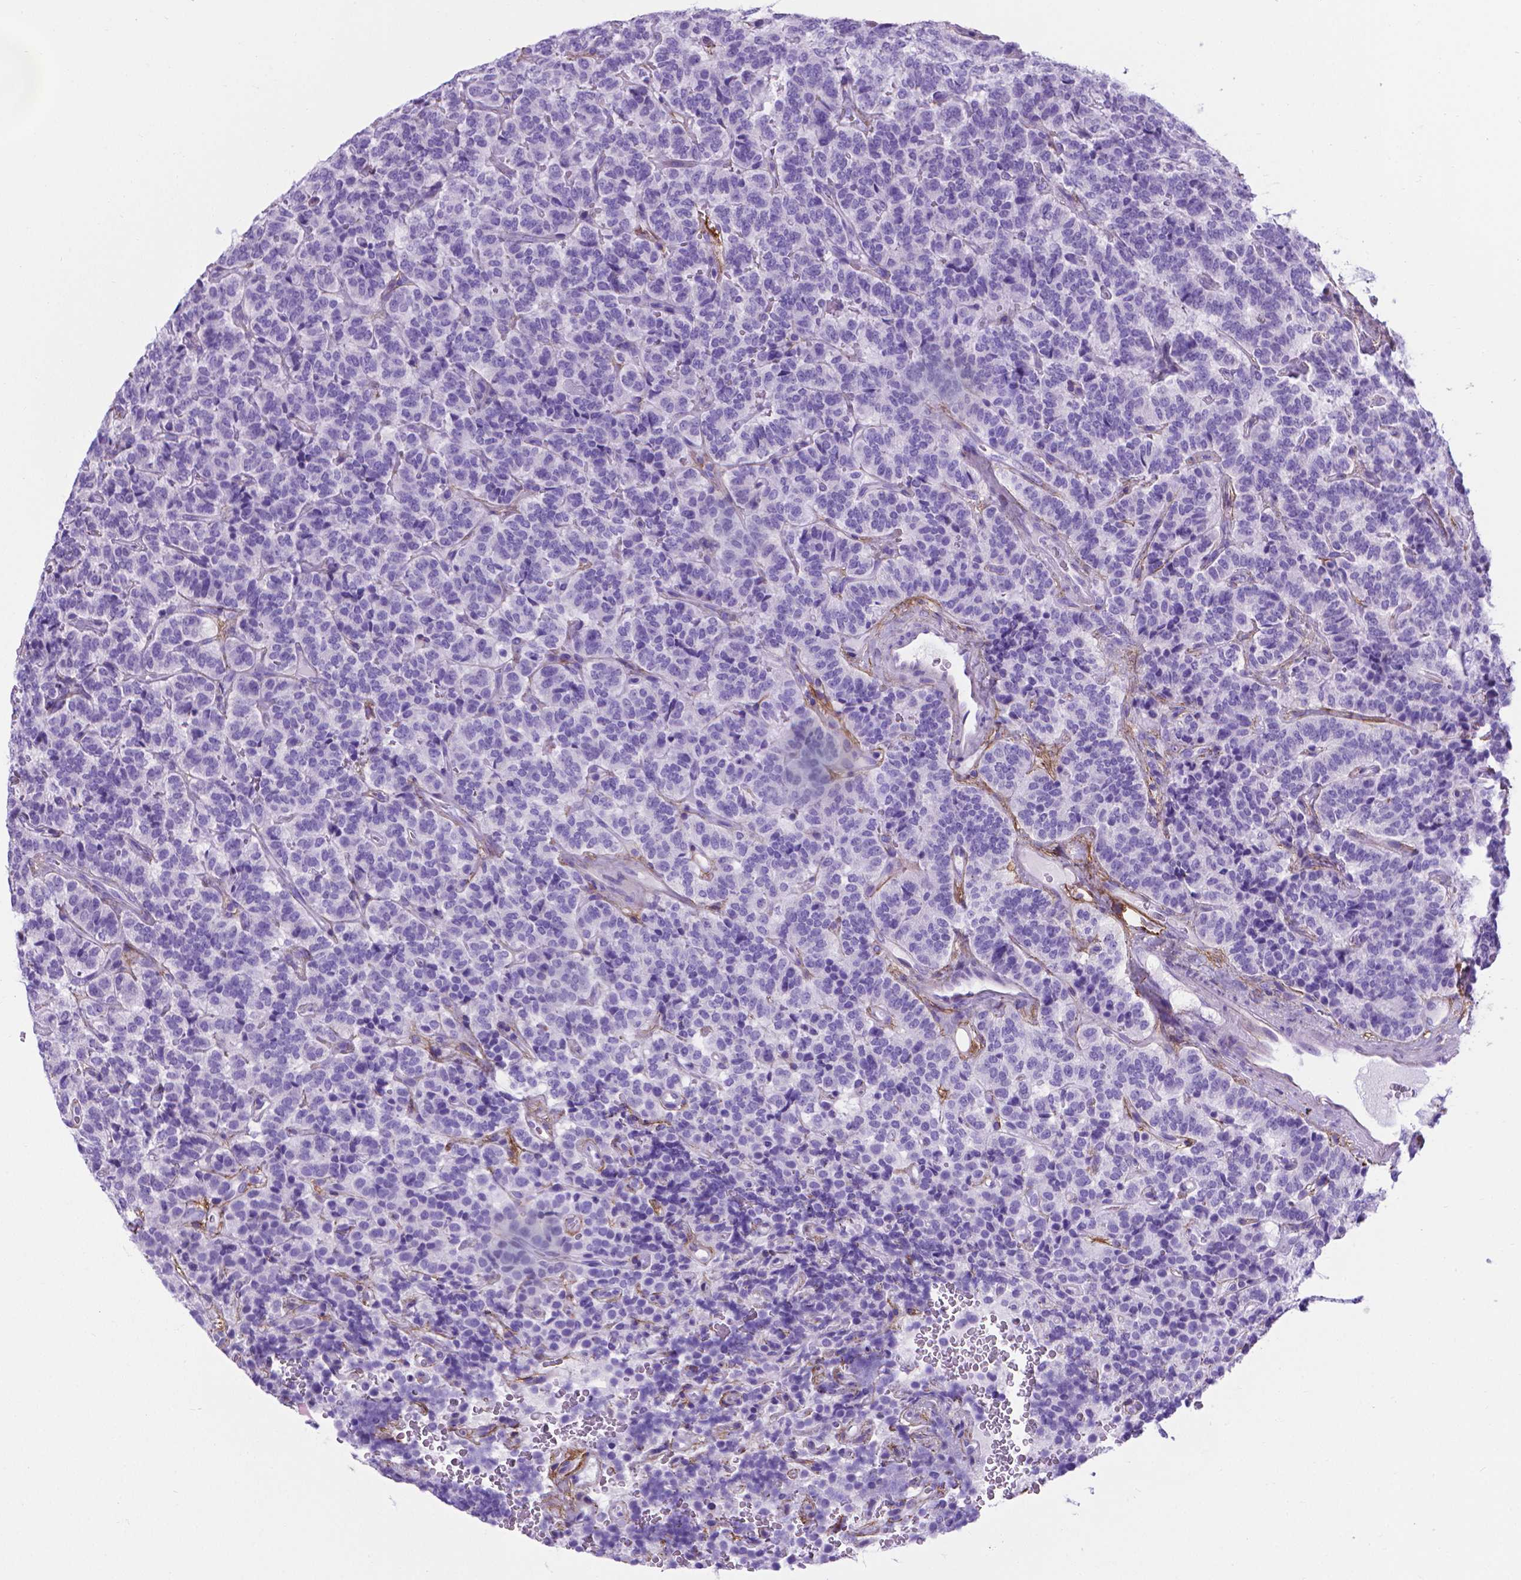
{"staining": {"intensity": "negative", "quantity": "none", "location": "none"}, "tissue": "carcinoid", "cell_type": "Tumor cells", "image_type": "cancer", "snomed": [{"axis": "morphology", "description": "Carcinoid, malignant, NOS"}, {"axis": "topography", "description": "Pancreas"}], "caption": "DAB (3,3'-diaminobenzidine) immunohistochemical staining of carcinoid (malignant) demonstrates no significant staining in tumor cells.", "gene": "MFAP2", "patient": {"sex": "male", "age": 36}}